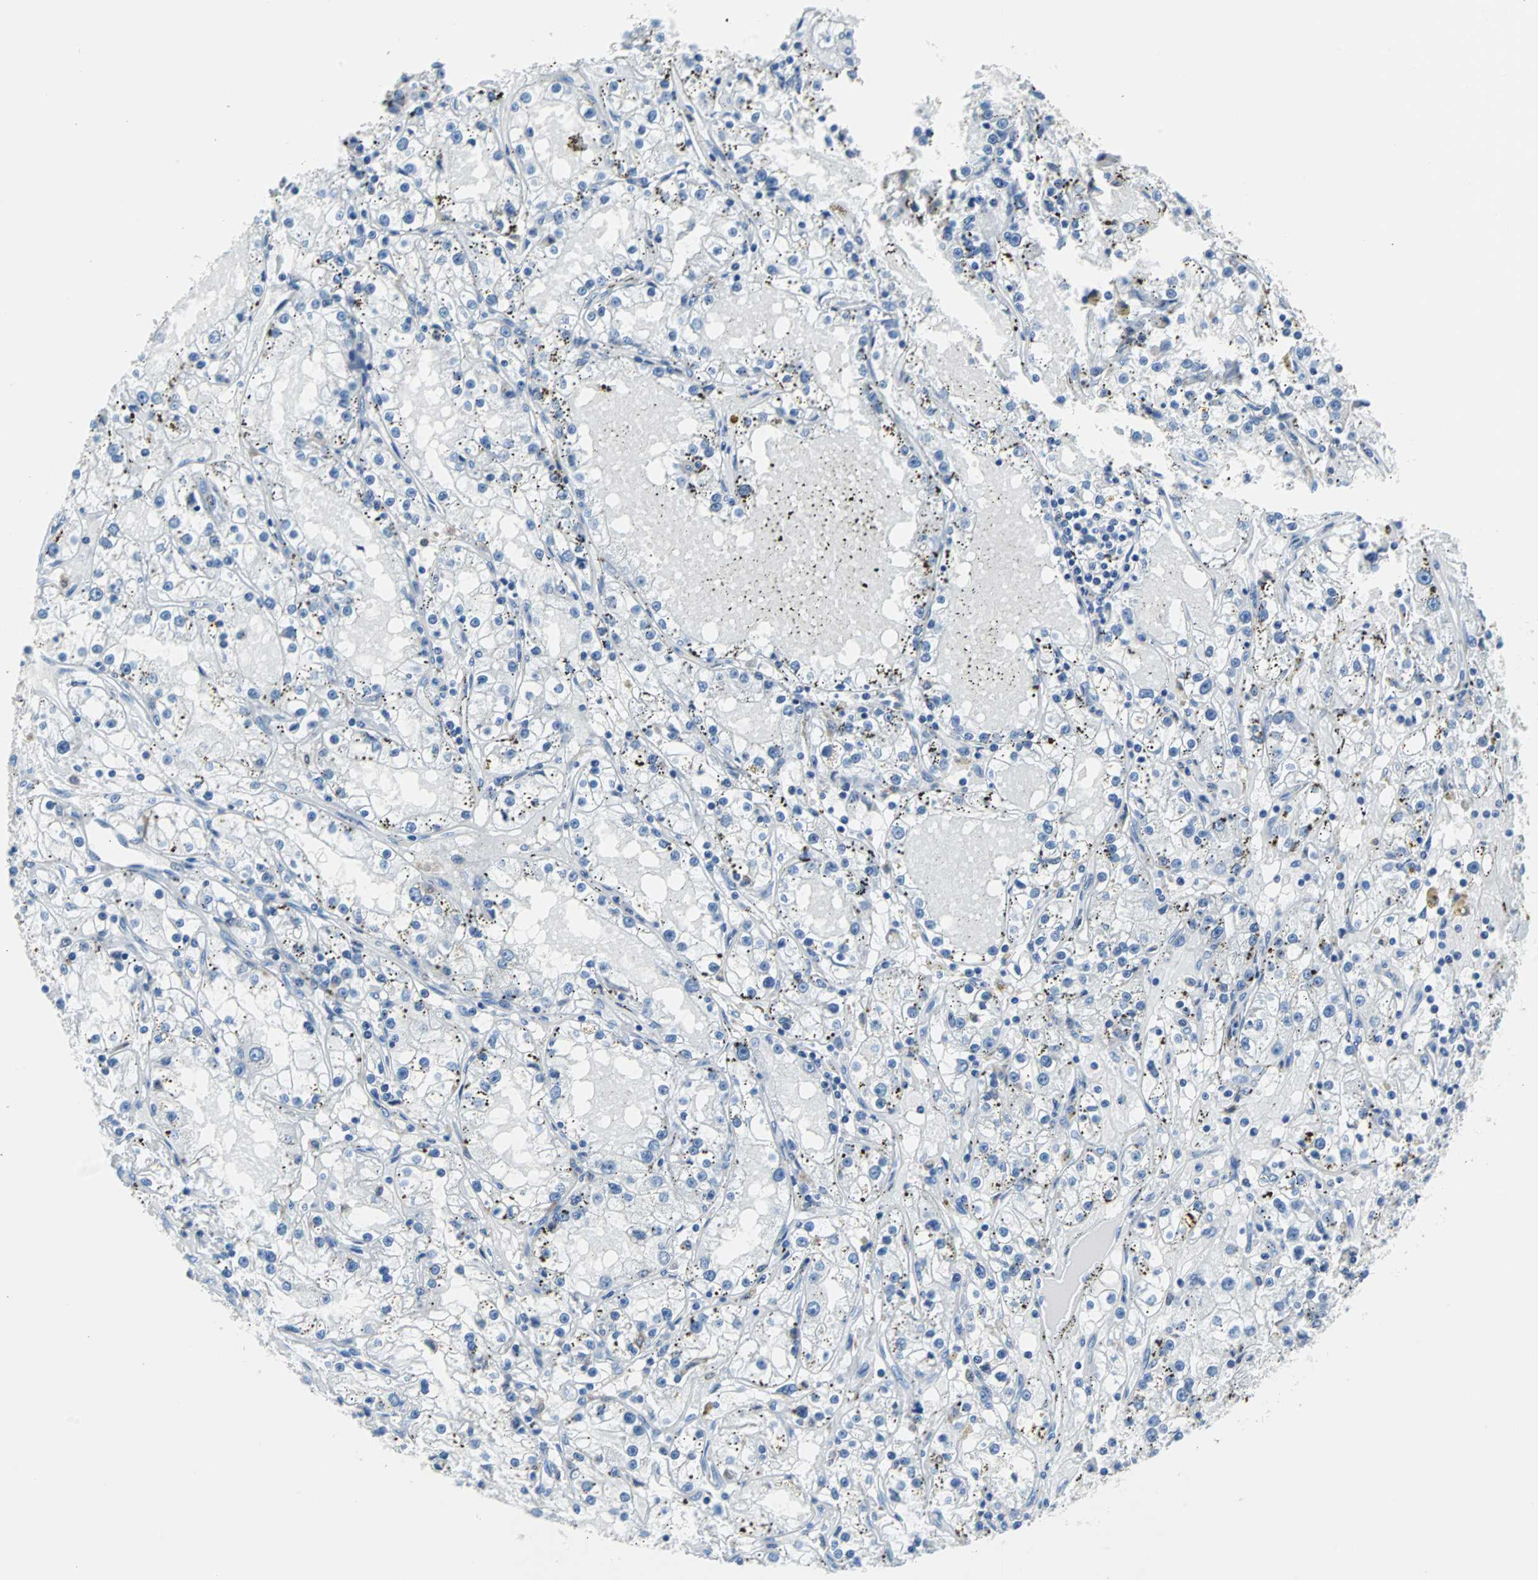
{"staining": {"intensity": "negative", "quantity": "none", "location": "none"}, "tissue": "renal cancer", "cell_type": "Tumor cells", "image_type": "cancer", "snomed": [{"axis": "morphology", "description": "Adenocarcinoma, NOS"}, {"axis": "topography", "description": "Kidney"}], "caption": "Tumor cells show no significant staining in renal cancer (adenocarcinoma).", "gene": "SYK", "patient": {"sex": "male", "age": 56}}